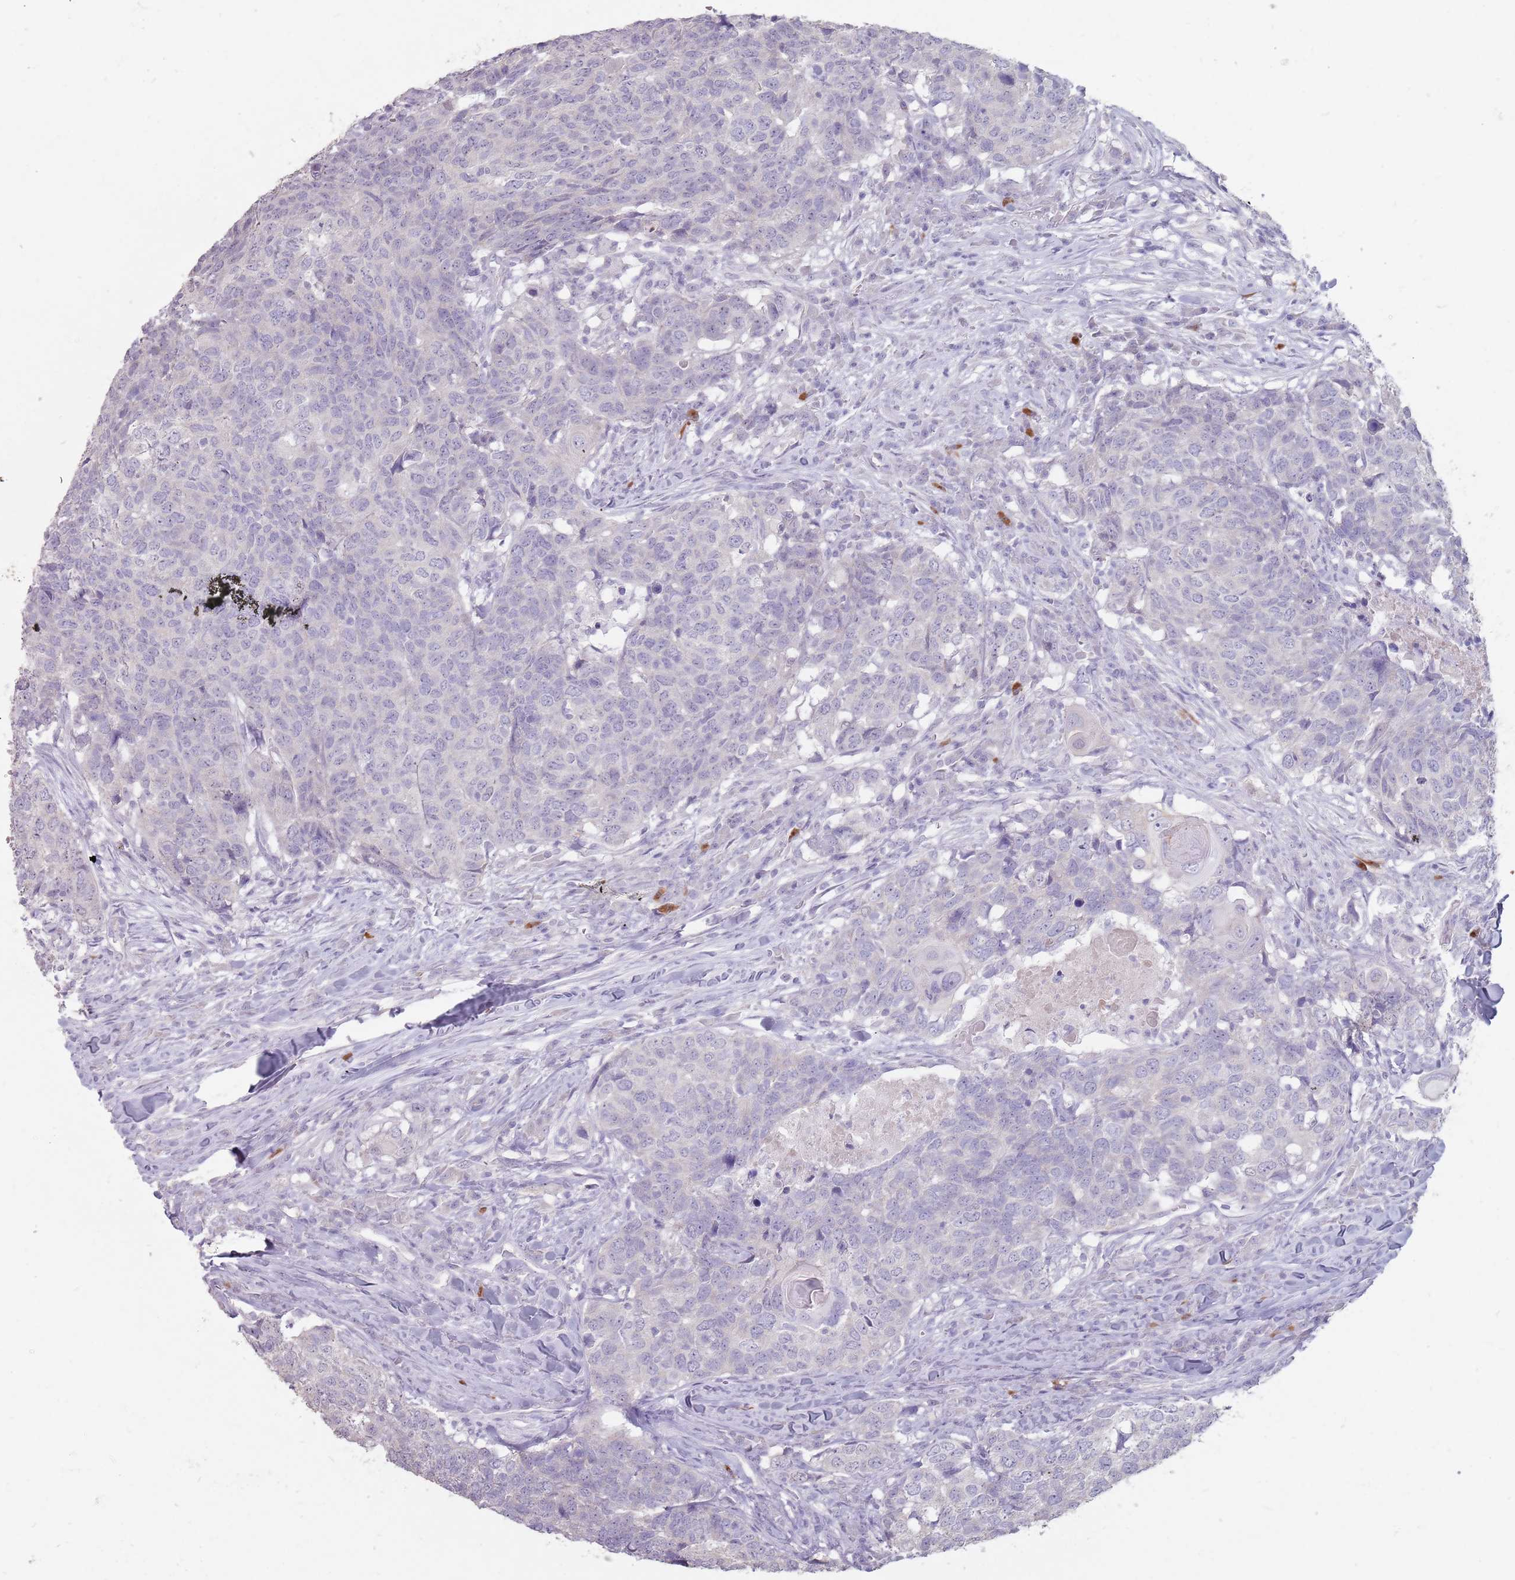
{"staining": {"intensity": "negative", "quantity": "none", "location": "none"}, "tissue": "head and neck cancer", "cell_type": "Tumor cells", "image_type": "cancer", "snomed": [{"axis": "morphology", "description": "Normal tissue, NOS"}, {"axis": "morphology", "description": "Squamous cell carcinoma, NOS"}, {"axis": "topography", "description": "Skeletal muscle"}, {"axis": "topography", "description": "Vascular tissue"}, {"axis": "topography", "description": "Peripheral nerve tissue"}, {"axis": "topography", "description": "Head-Neck"}], "caption": "Protein analysis of head and neck cancer (squamous cell carcinoma) shows no significant positivity in tumor cells.", "gene": "STYK1", "patient": {"sex": "male", "age": 66}}